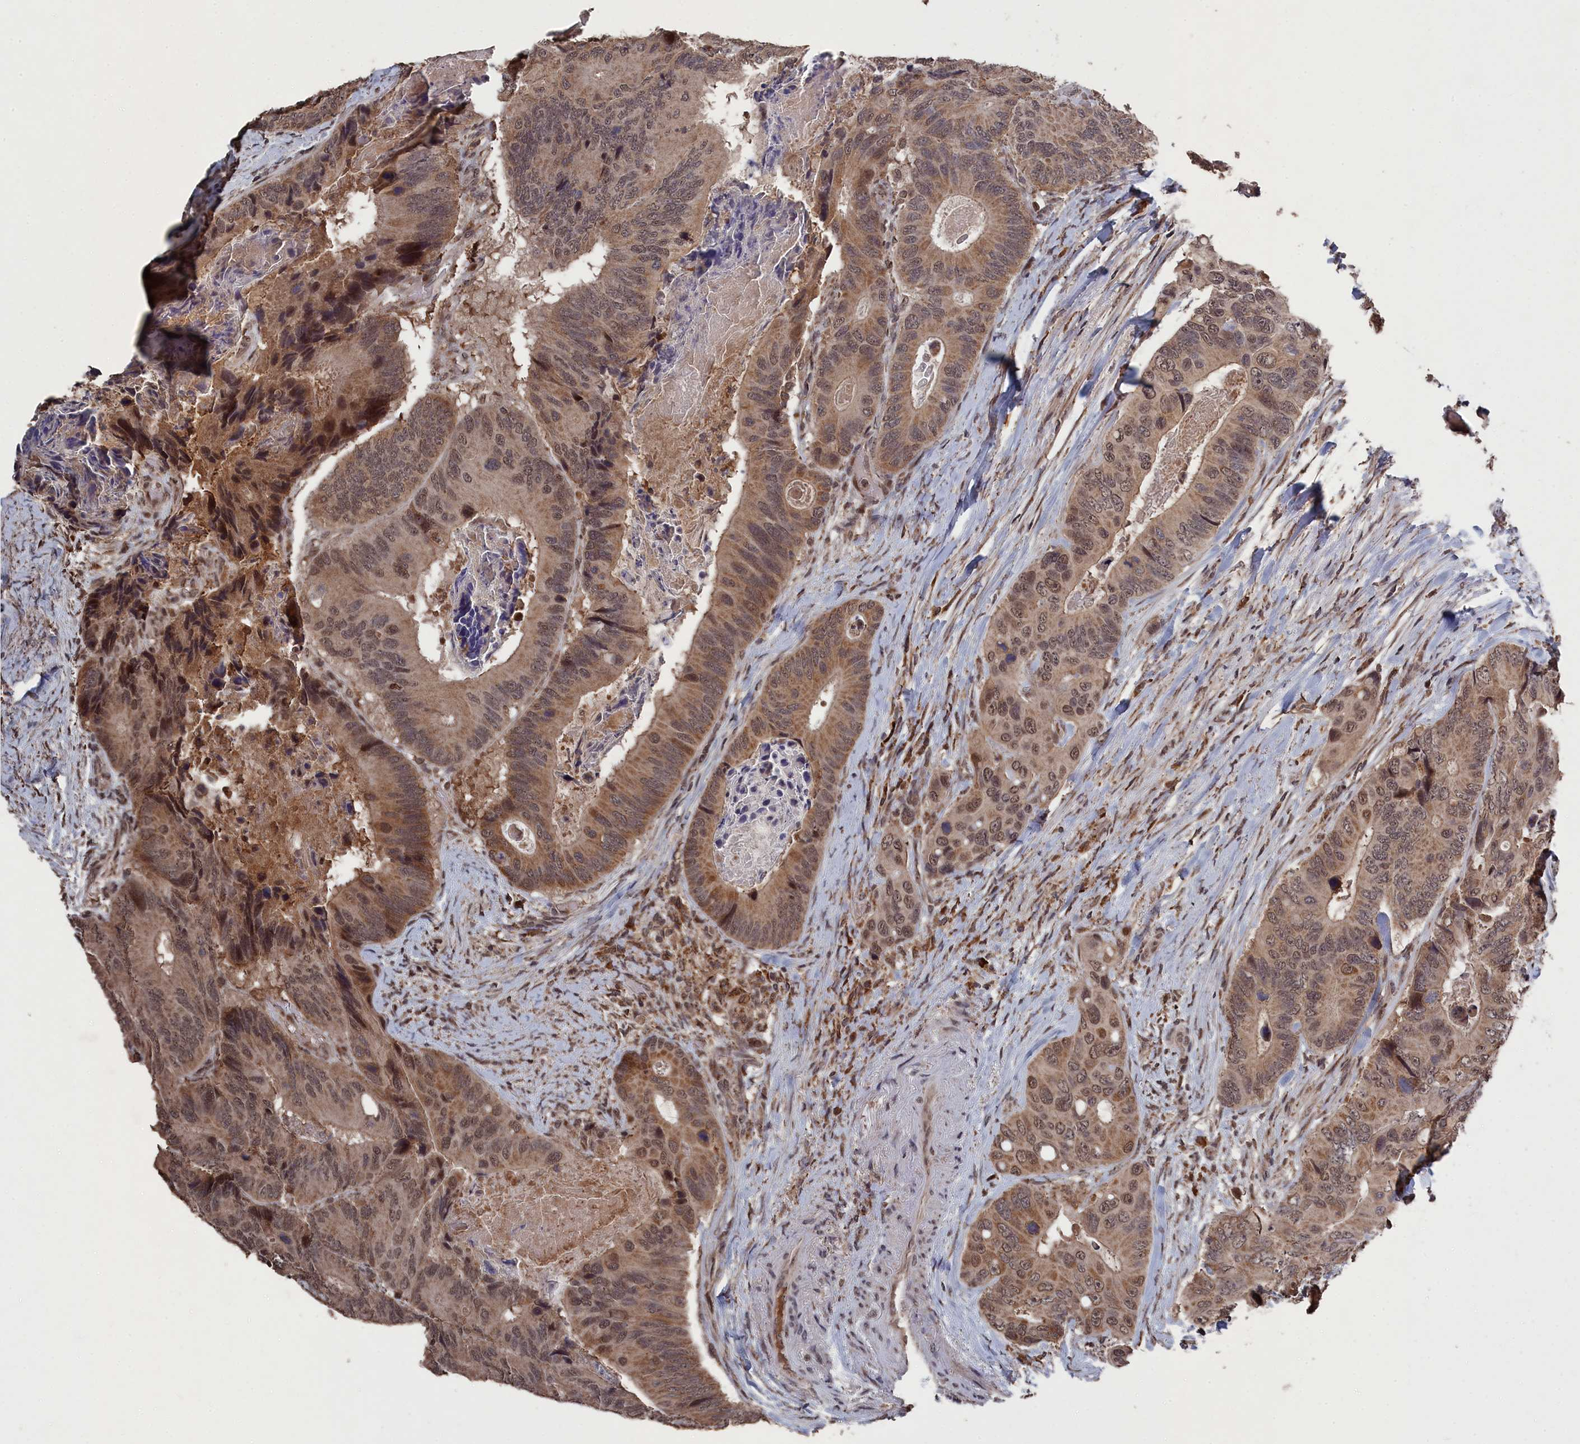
{"staining": {"intensity": "moderate", "quantity": ">75%", "location": "cytoplasmic/membranous,nuclear"}, "tissue": "colorectal cancer", "cell_type": "Tumor cells", "image_type": "cancer", "snomed": [{"axis": "morphology", "description": "Adenocarcinoma, NOS"}, {"axis": "topography", "description": "Colon"}], "caption": "Adenocarcinoma (colorectal) was stained to show a protein in brown. There is medium levels of moderate cytoplasmic/membranous and nuclear positivity in approximately >75% of tumor cells.", "gene": "CEACAM21", "patient": {"sex": "male", "age": 84}}